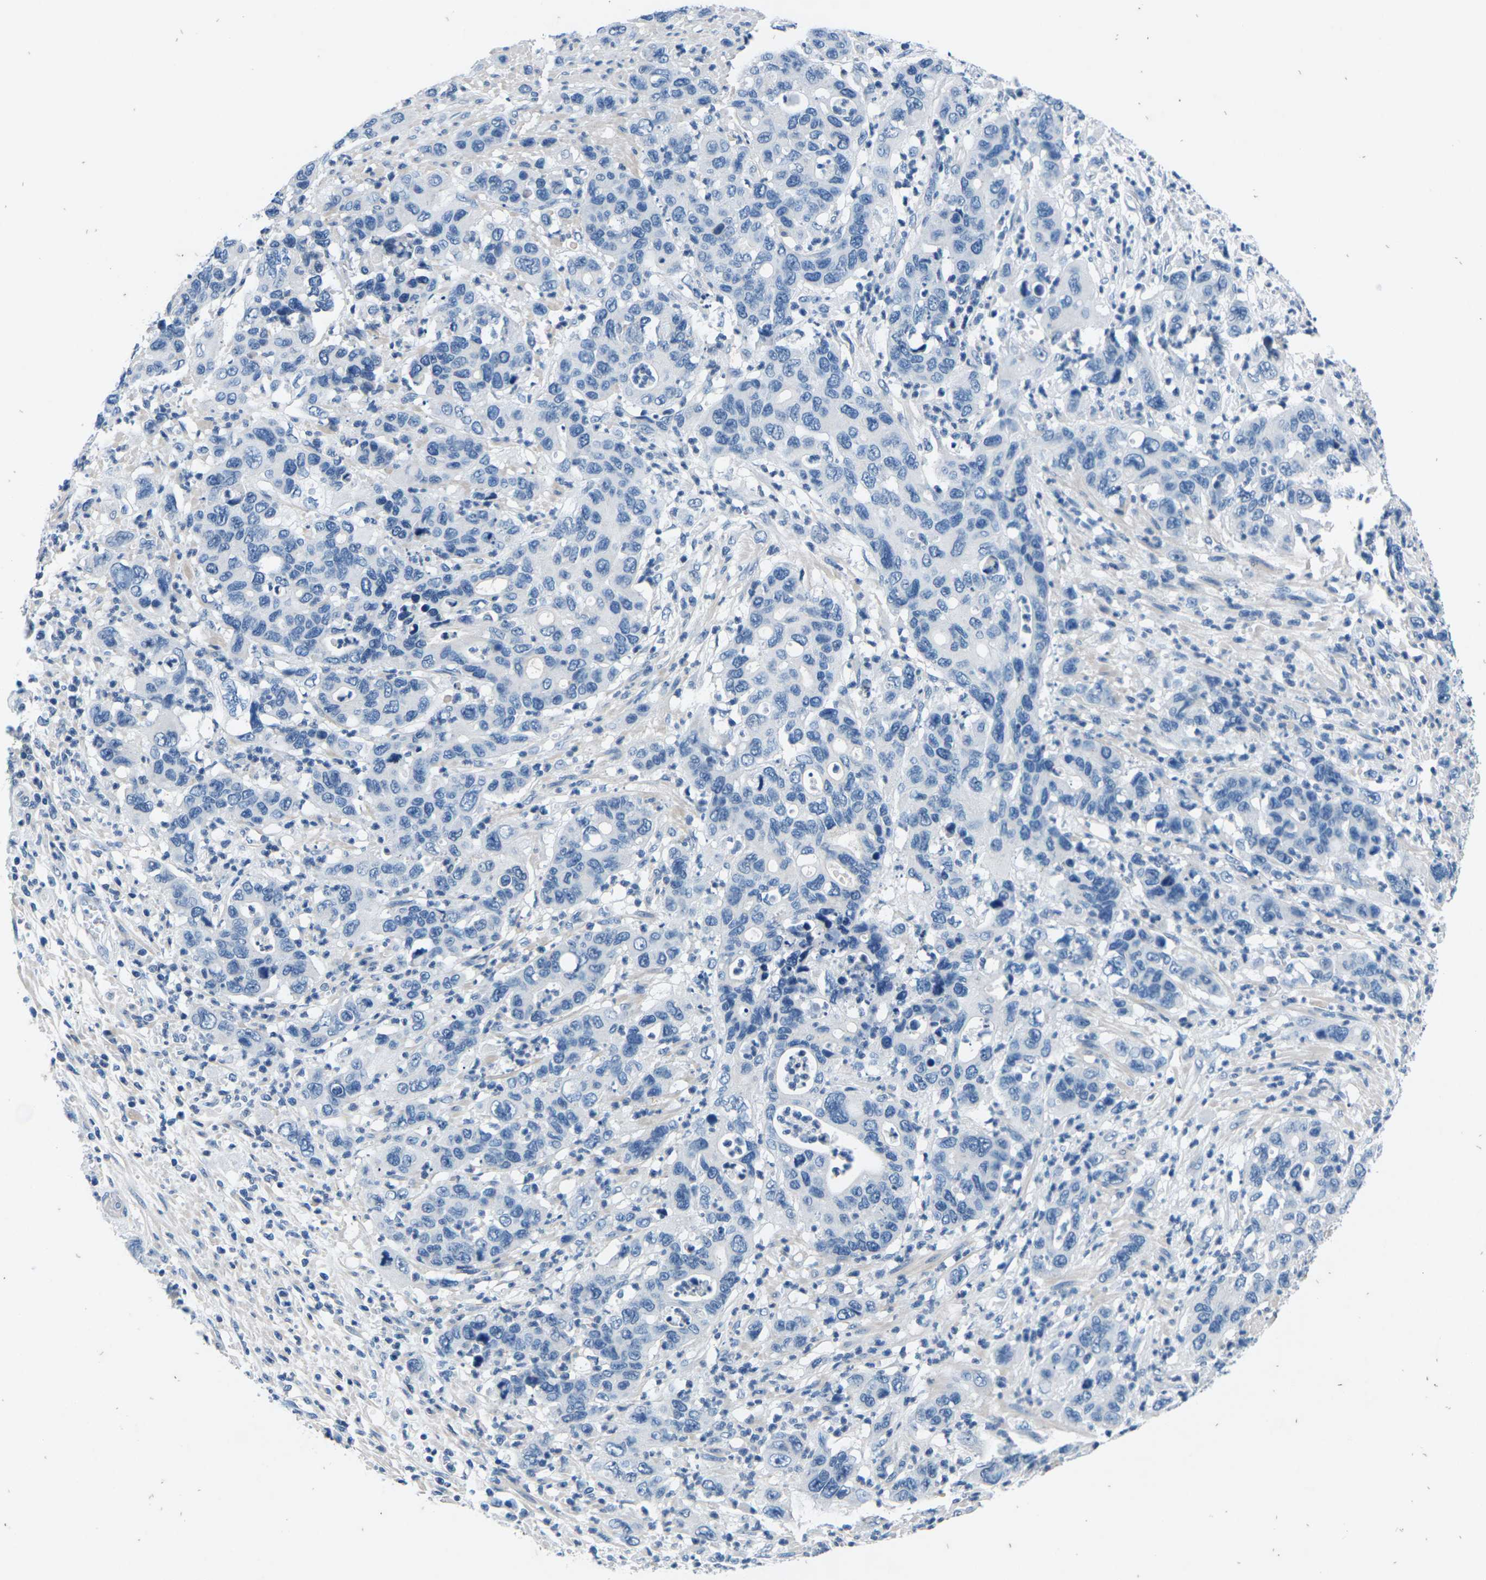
{"staining": {"intensity": "negative", "quantity": "none", "location": "none"}, "tissue": "pancreatic cancer", "cell_type": "Tumor cells", "image_type": "cancer", "snomed": [{"axis": "morphology", "description": "Adenocarcinoma, NOS"}, {"axis": "topography", "description": "Pancreas"}], "caption": "Tumor cells show no significant positivity in adenocarcinoma (pancreatic).", "gene": "UMOD", "patient": {"sex": "female", "age": 71}}